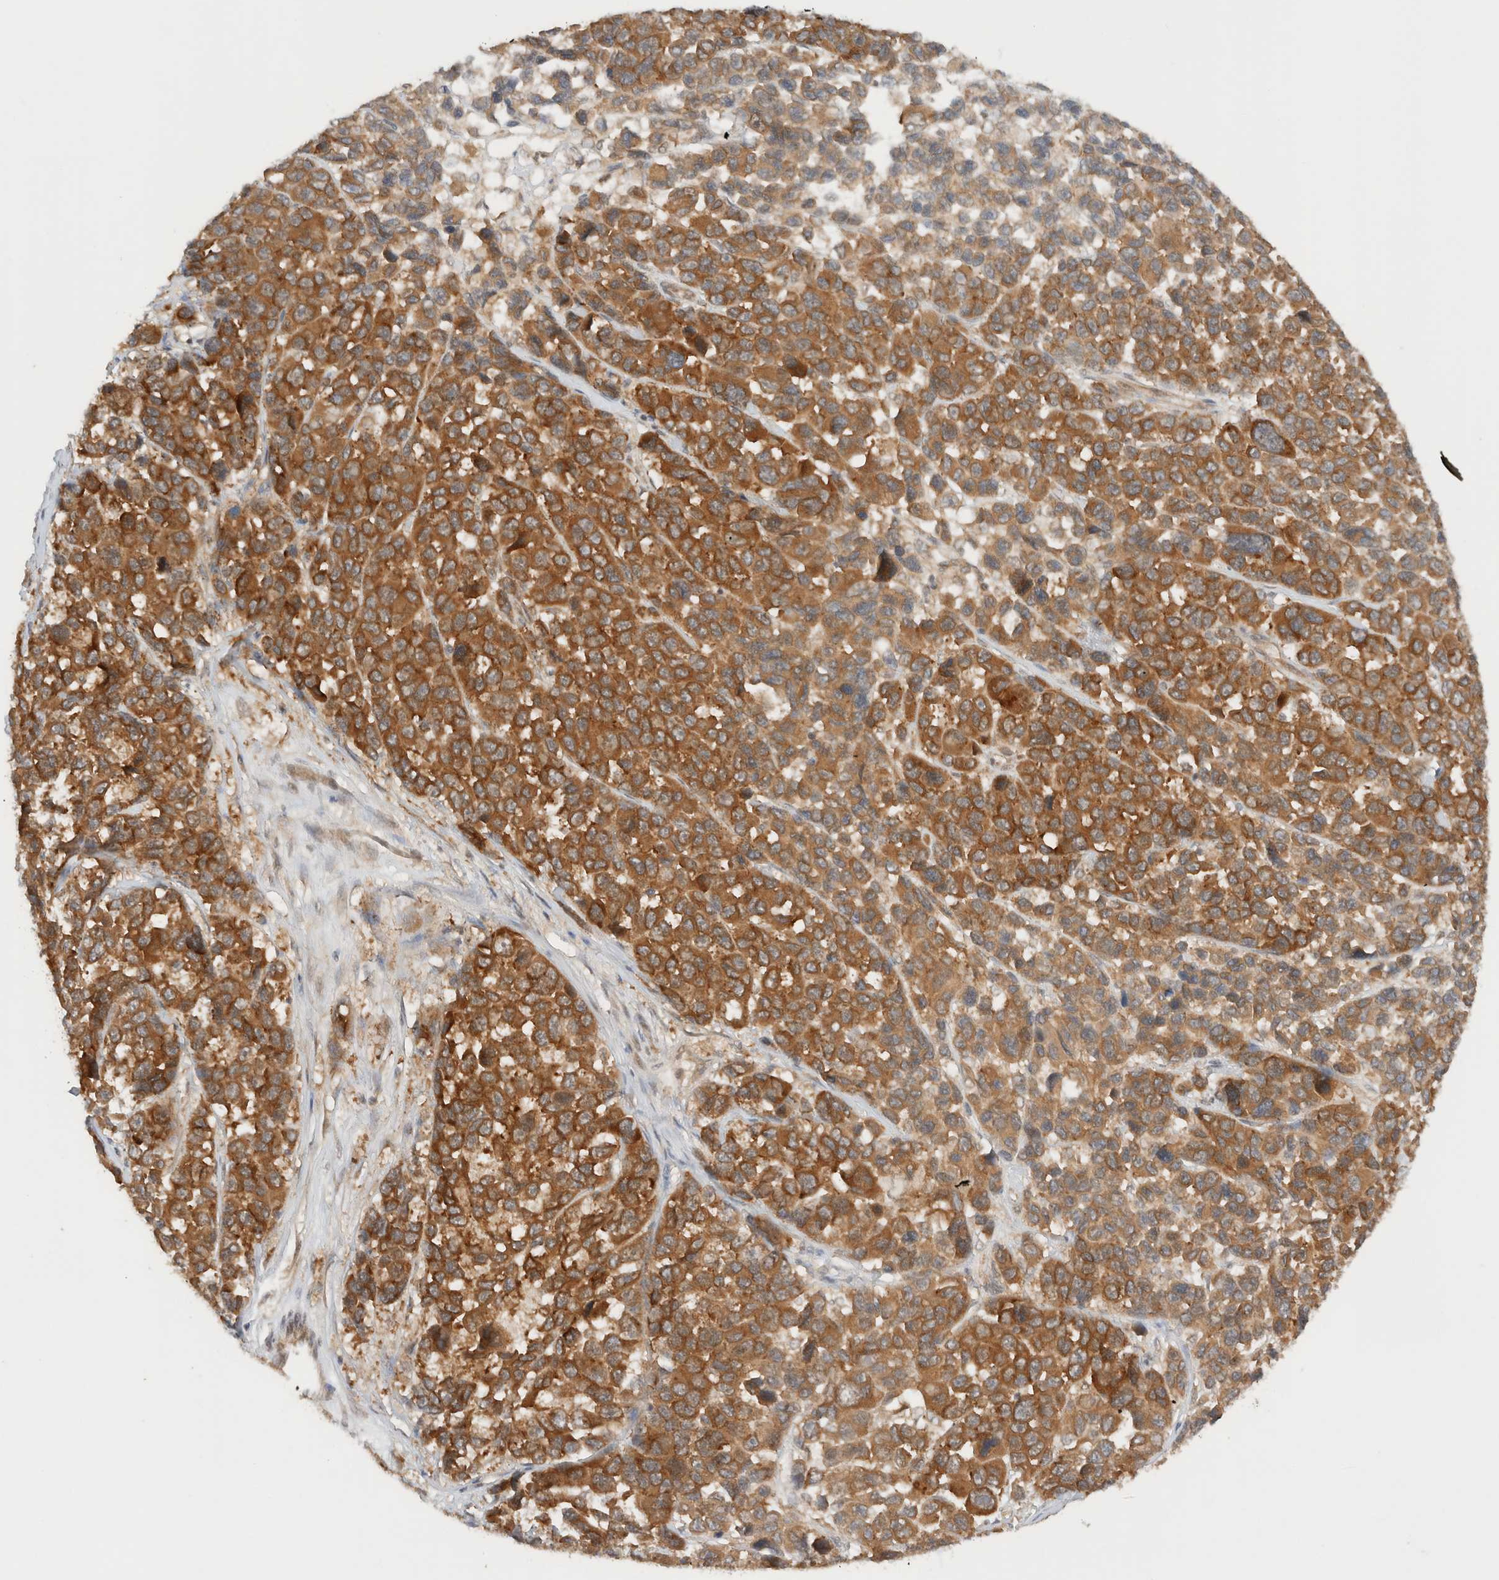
{"staining": {"intensity": "strong", "quantity": ">75%", "location": "cytoplasmic/membranous"}, "tissue": "melanoma", "cell_type": "Tumor cells", "image_type": "cancer", "snomed": [{"axis": "morphology", "description": "Malignant melanoma, NOS"}, {"axis": "topography", "description": "Skin"}], "caption": "Immunohistochemistry histopathology image of neoplastic tissue: human melanoma stained using immunohistochemistry (IHC) demonstrates high levels of strong protein expression localized specifically in the cytoplasmic/membranous of tumor cells, appearing as a cytoplasmic/membranous brown color.", "gene": "ARFGEF2", "patient": {"sex": "male", "age": 53}}